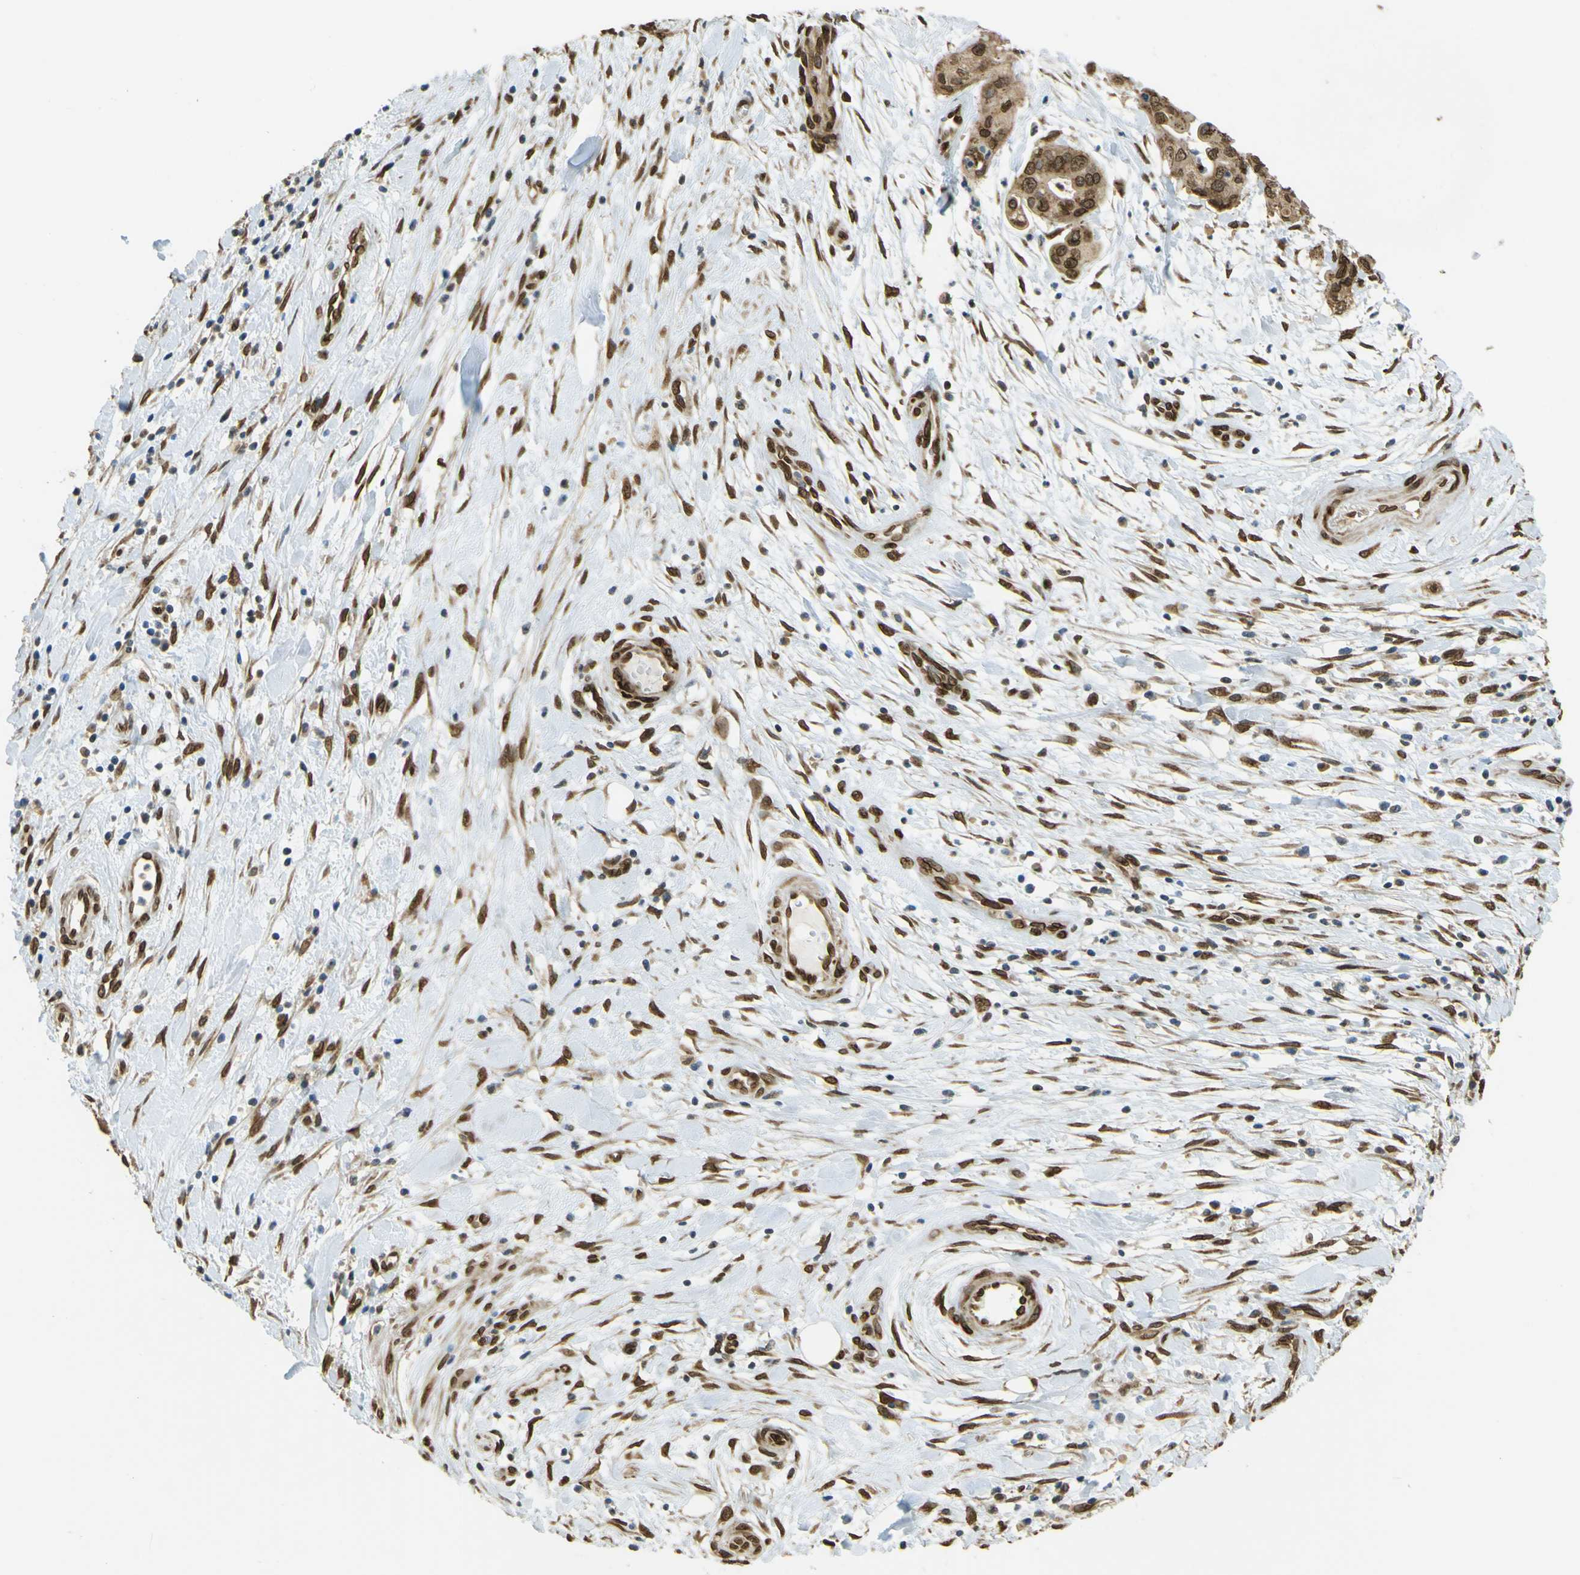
{"staining": {"intensity": "moderate", "quantity": ">75%", "location": "cytoplasmic/membranous,nuclear"}, "tissue": "pancreatic cancer", "cell_type": "Tumor cells", "image_type": "cancer", "snomed": [{"axis": "morphology", "description": "Adenocarcinoma, NOS"}, {"axis": "topography", "description": "Pancreas"}], "caption": "Moderate cytoplasmic/membranous and nuclear staining for a protein is present in about >75% of tumor cells of pancreatic adenocarcinoma using IHC.", "gene": "GALNT1", "patient": {"sex": "female", "age": 75}}